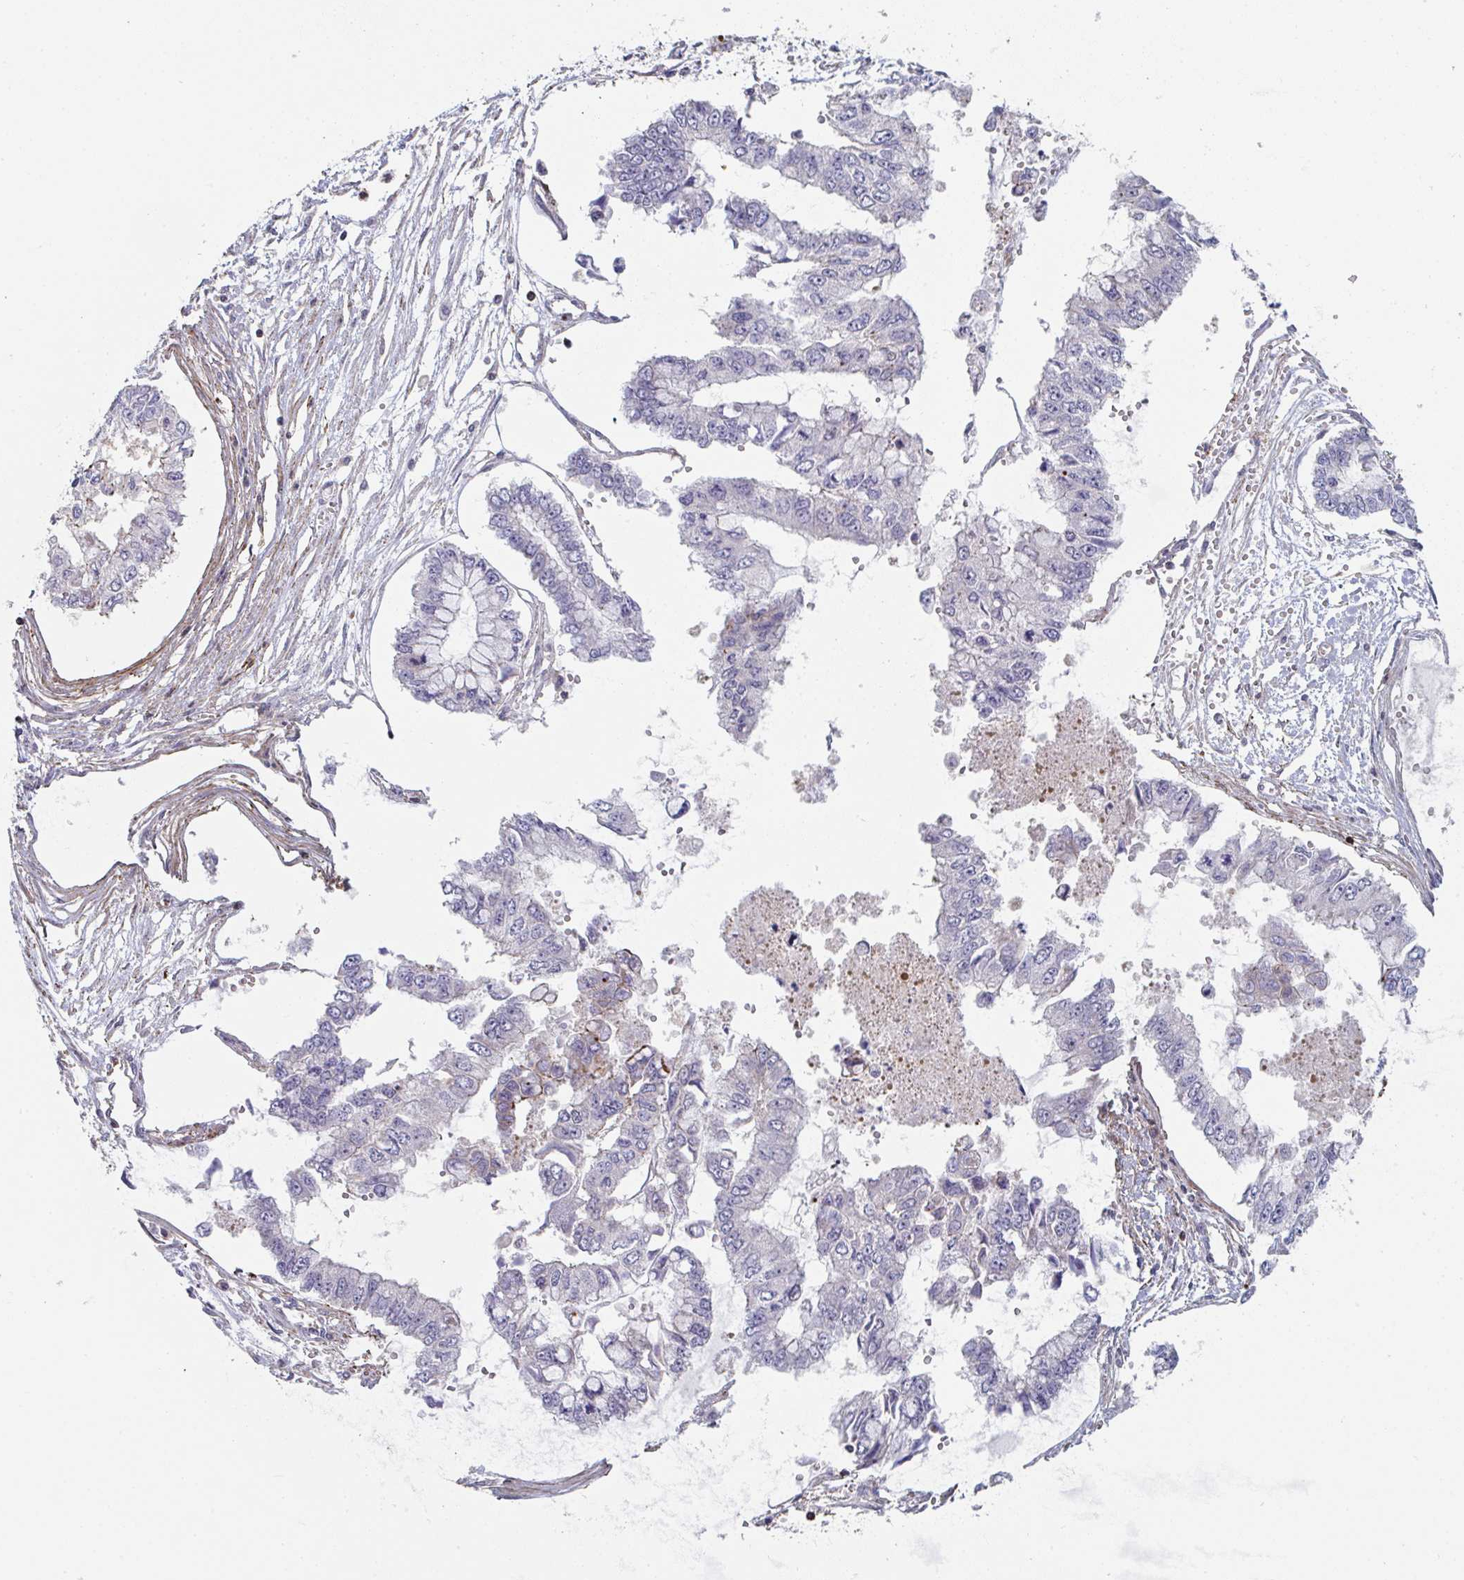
{"staining": {"intensity": "negative", "quantity": "none", "location": "none"}, "tissue": "ovarian cancer", "cell_type": "Tumor cells", "image_type": "cancer", "snomed": [{"axis": "morphology", "description": "Cystadenocarcinoma, mucinous, NOS"}, {"axis": "topography", "description": "Ovary"}], "caption": "An IHC histopathology image of ovarian cancer (mucinous cystadenocarcinoma) is shown. There is no staining in tumor cells of ovarian cancer (mucinous cystadenocarcinoma).", "gene": "FZD2", "patient": {"sex": "female", "age": 72}}